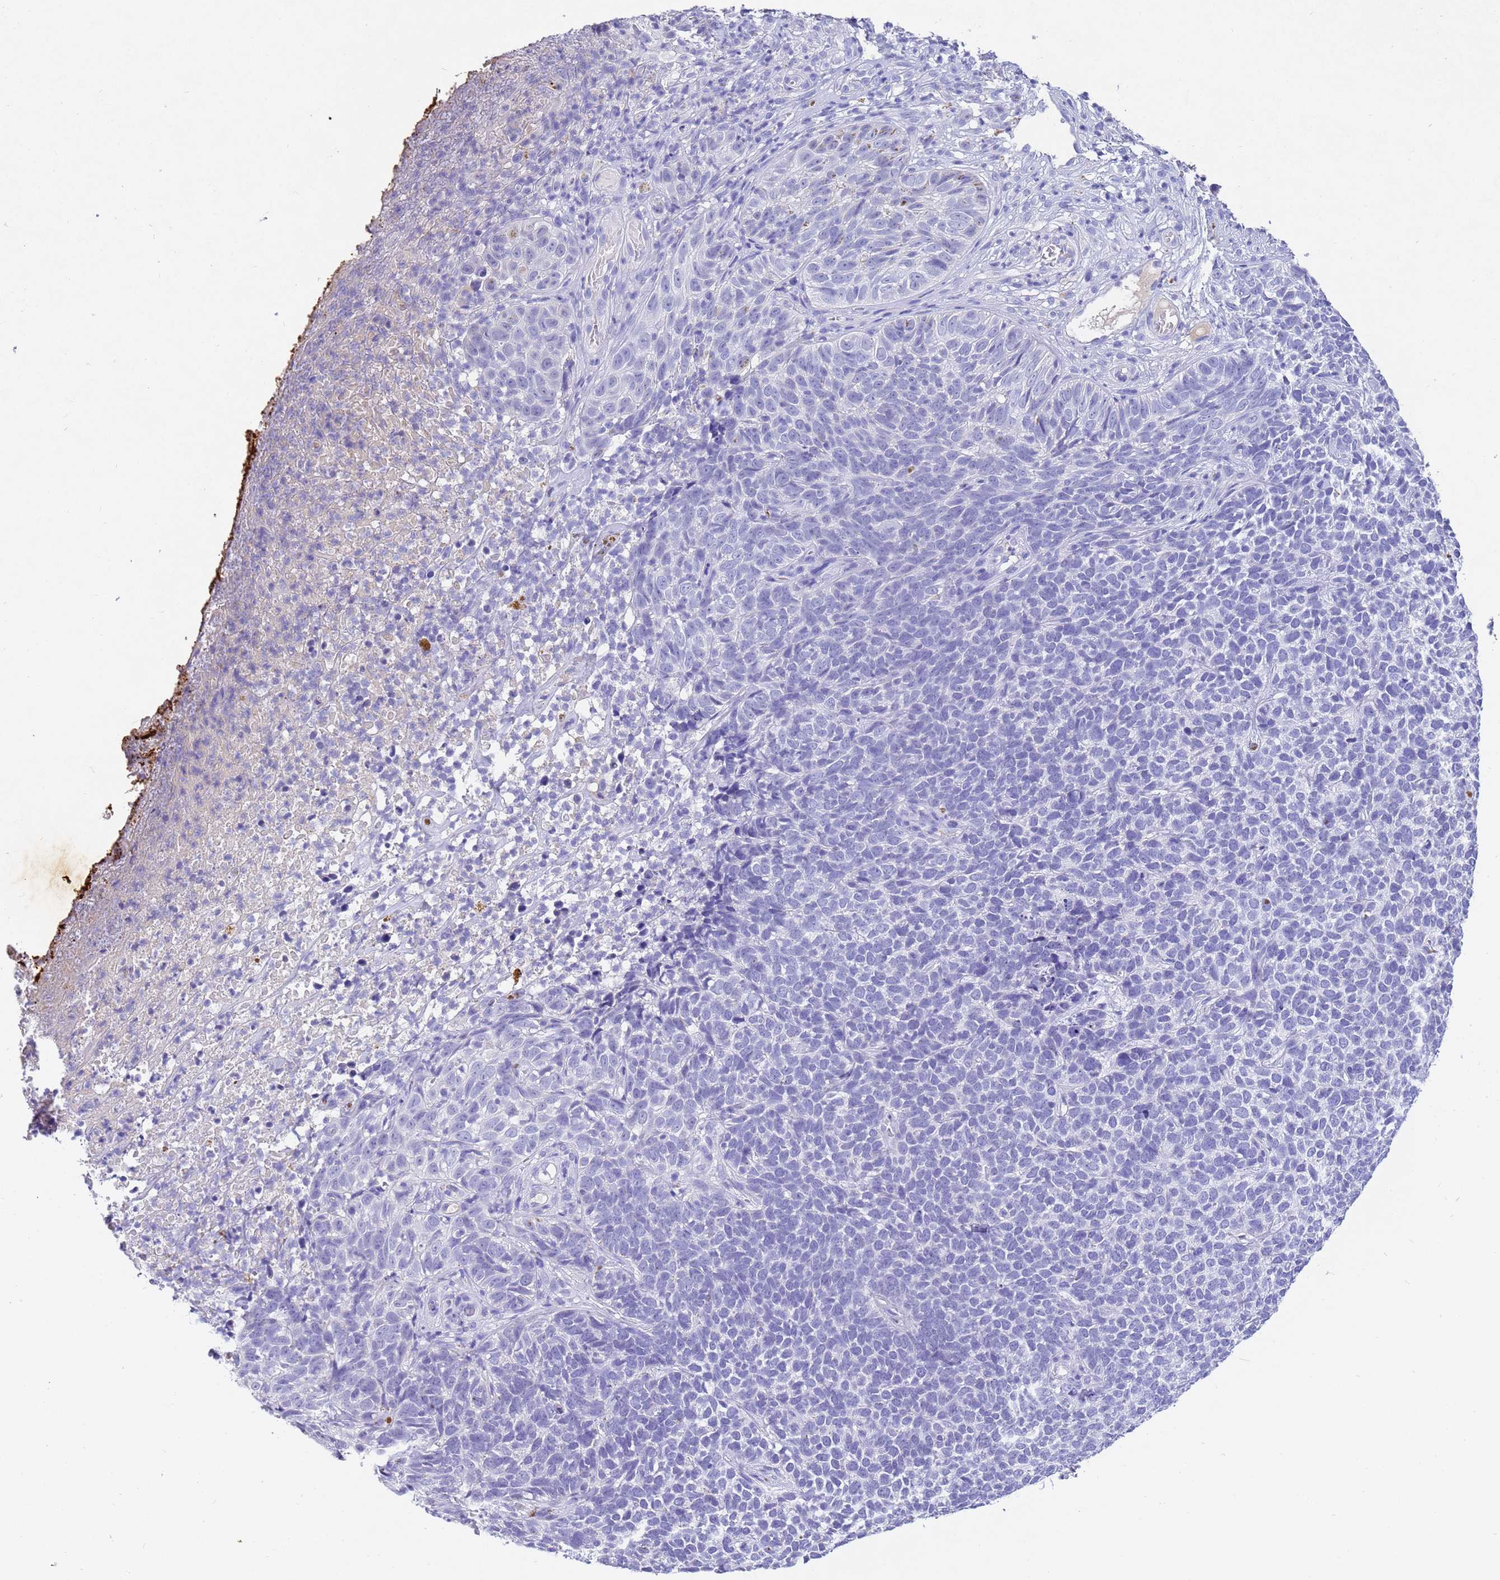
{"staining": {"intensity": "negative", "quantity": "none", "location": "none"}, "tissue": "skin cancer", "cell_type": "Tumor cells", "image_type": "cancer", "snomed": [{"axis": "morphology", "description": "Basal cell carcinoma"}, {"axis": "topography", "description": "Skin"}], "caption": "High magnification brightfield microscopy of skin cancer stained with DAB (3,3'-diaminobenzidine) (brown) and counterstained with hematoxylin (blue): tumor cells show no significant expression.", "gene": "CFHR2", "patient": {"sex": "female", "age": 84}}